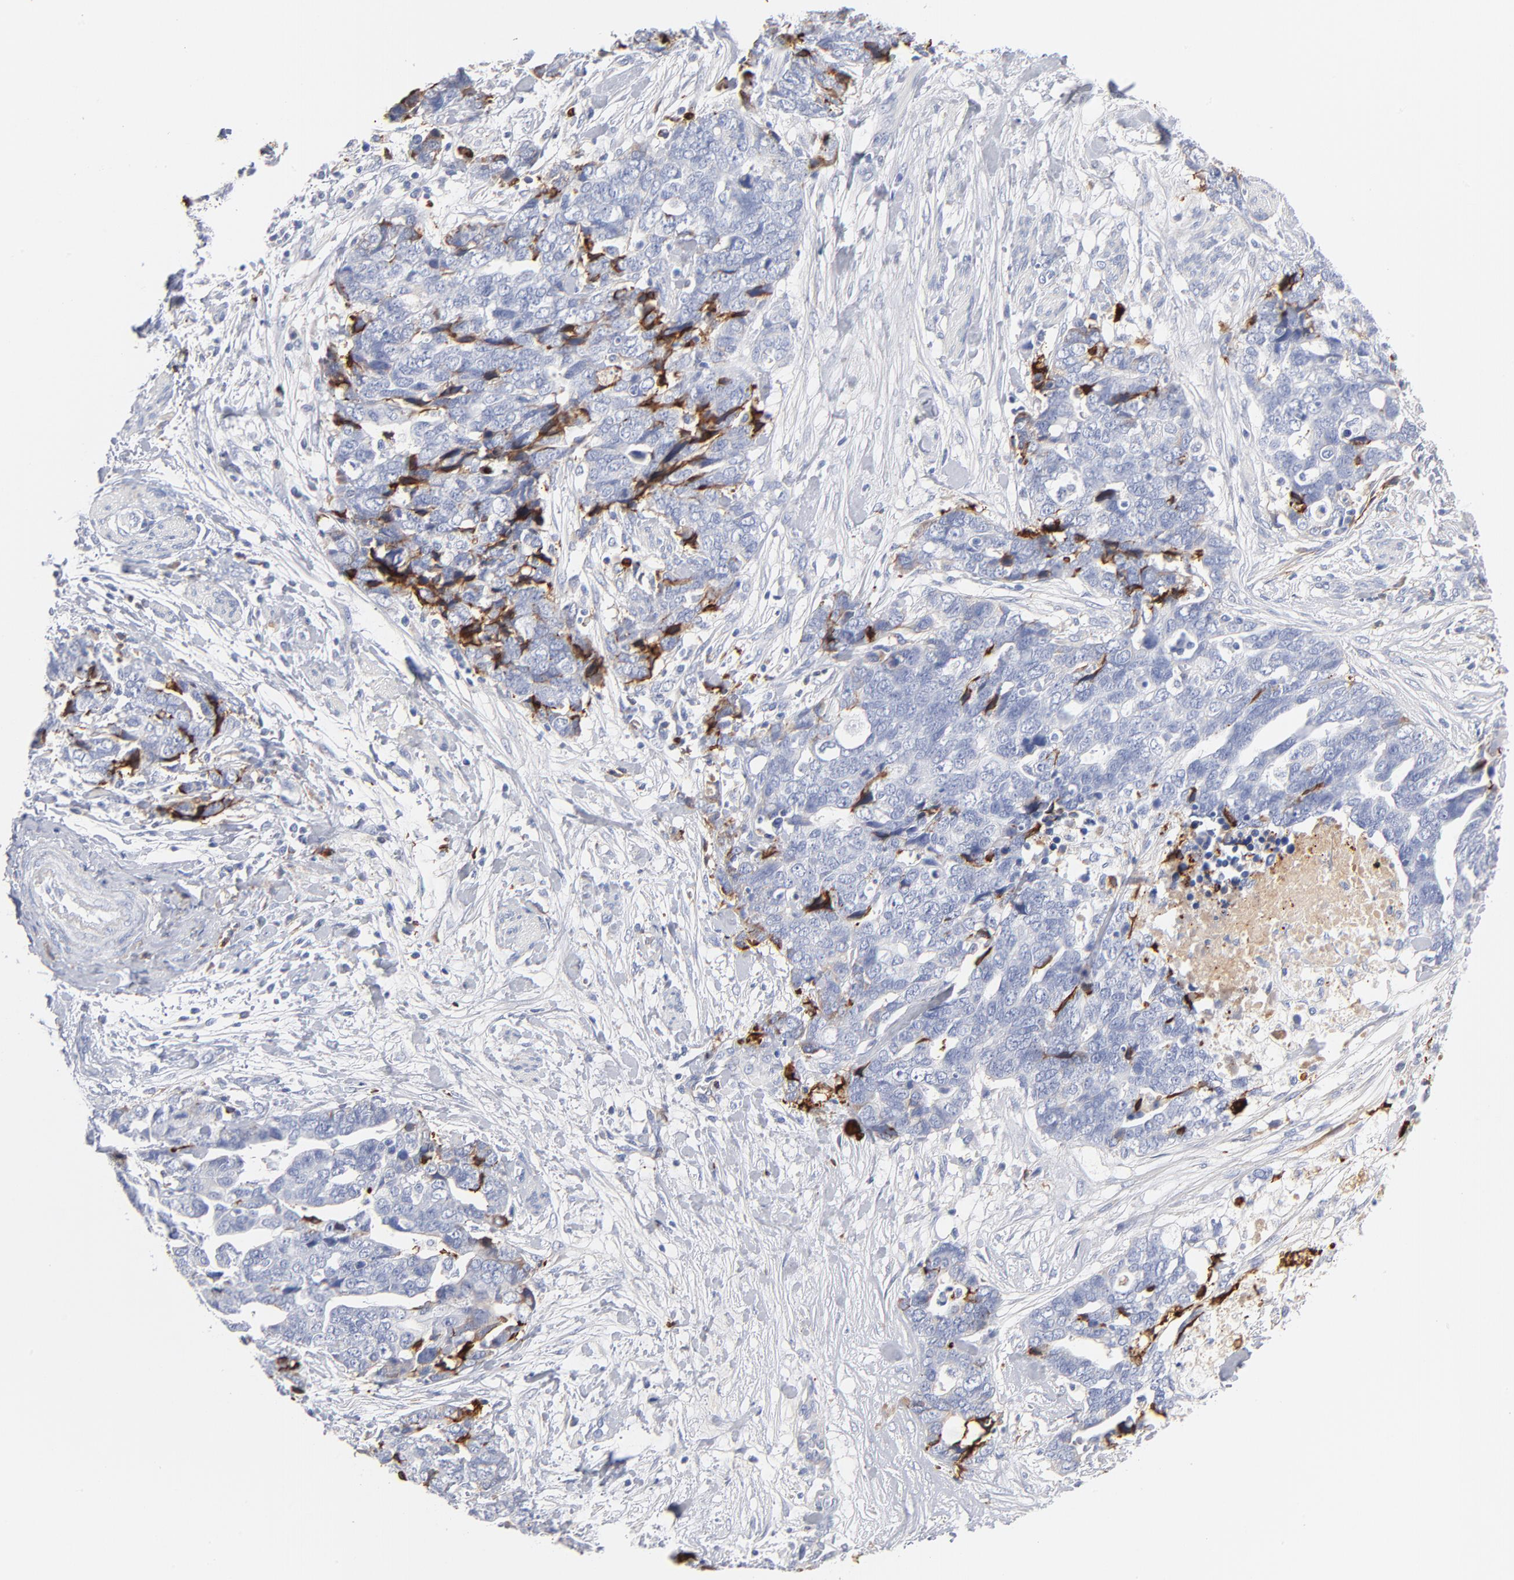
{"staining": {"intensity": "negative", "quantity": "none", "location": "none"}, "tissue": "ovarian cancer", "cell_type": "Tumor cells", "image_type": "cancer", "snomed": [{"axis": "morphology", "description": "Normal tissue, NOS"}, {"axis": "morphology", "description": "Cystadenocarcinoma, serous, NOS"}, {"axis": "topography", "description": "Fallopian tube"}, {"axis": "topography", "description": "Ovary"}], "caption": "IHC of human serous cystadenocarcinoma (ovarian) shows no positivity in tumor cells. Brightfield microscopy of immunohistochemistry (IHC) stained with DAB (3,3'-diaminobenzidine) (brown) and hematoxylin (blue), captured at high magnification.", "gene": "APOH", "patient": {"sex": "female", "age": 56}}